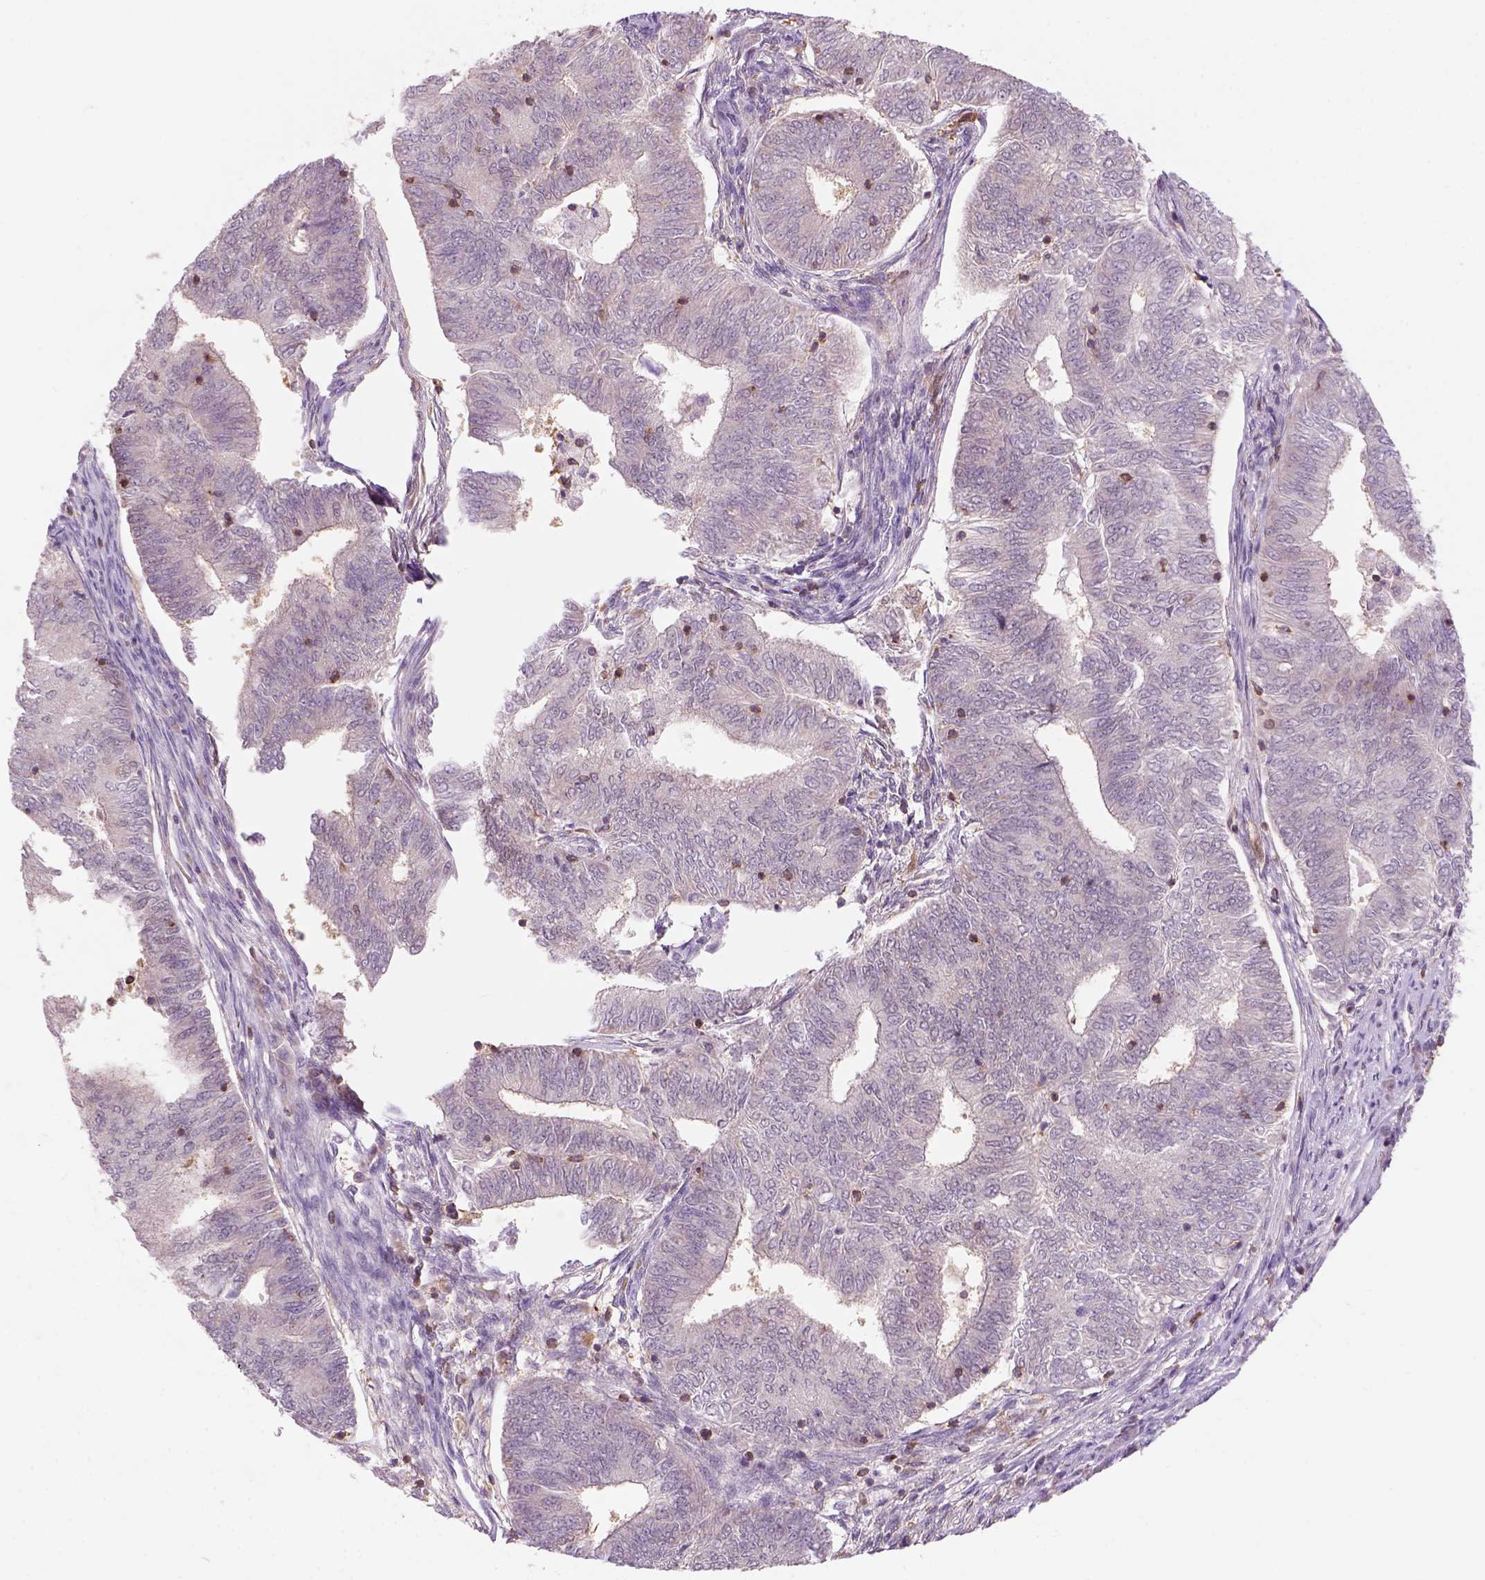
{"staining": {"intensity": "negative", "quantity": "none", "location": "none"}, "tissue": "endometrial cancer", "cell_type": "Tumor cells", "image_type": "cancer", "snomed": [{"axis": "morphology", "description": "Adenocarcinoma, NOS"}, {"axis": "topography", "description": "Endometrium"}], "caption": "Endometrial adenocarcinoma was stained to show a protein in brown. There is no significant positivity in tumor cells.", "gene": "GOT1", "patient": {"sex": "female", "age": 62}}